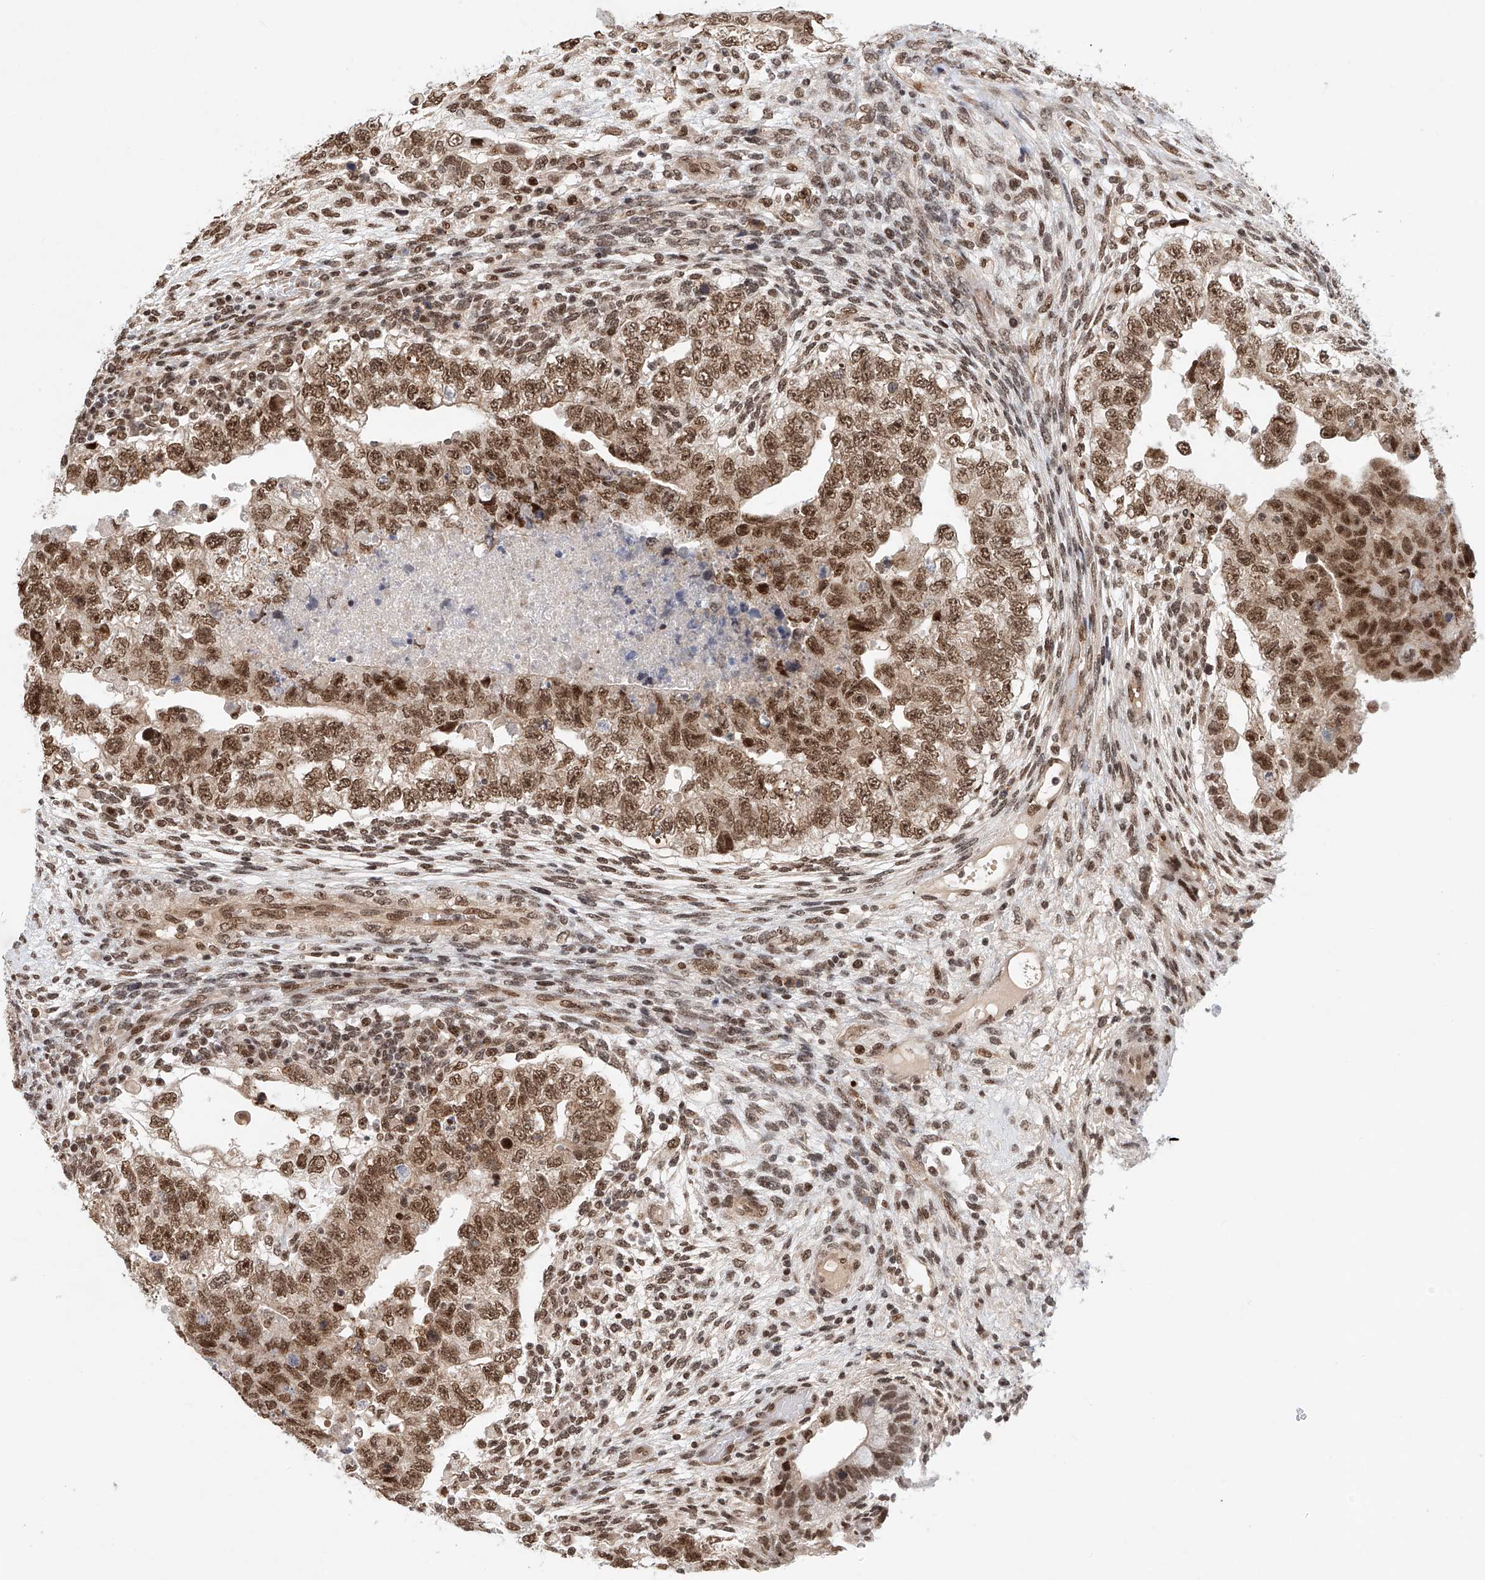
{"staining": {"intensity": "strong", "quantity": ">75%", "location": "cytoplasmic/membranous,nuclear"}, "tissue": "testis cancer", "cell_type": "Tumor cells", "image_type": "cancer", "snomed": [{"axis": "morphology", "description": "Carcinoma, Embryonal, NOS"}, {"axis": "topography", "description": "Testis"}], "caption": "A photomicrograph of human testis cancer (embryonal carcinoma) stained for a protein displays strong cytoplasmic/membranous and nuclear brown staining in tumor cells. (Brightfield microscopy of DAB IHC at high magnification).", "gene": "ZNF470", "patient": {"sex": "male", "age": 36}}